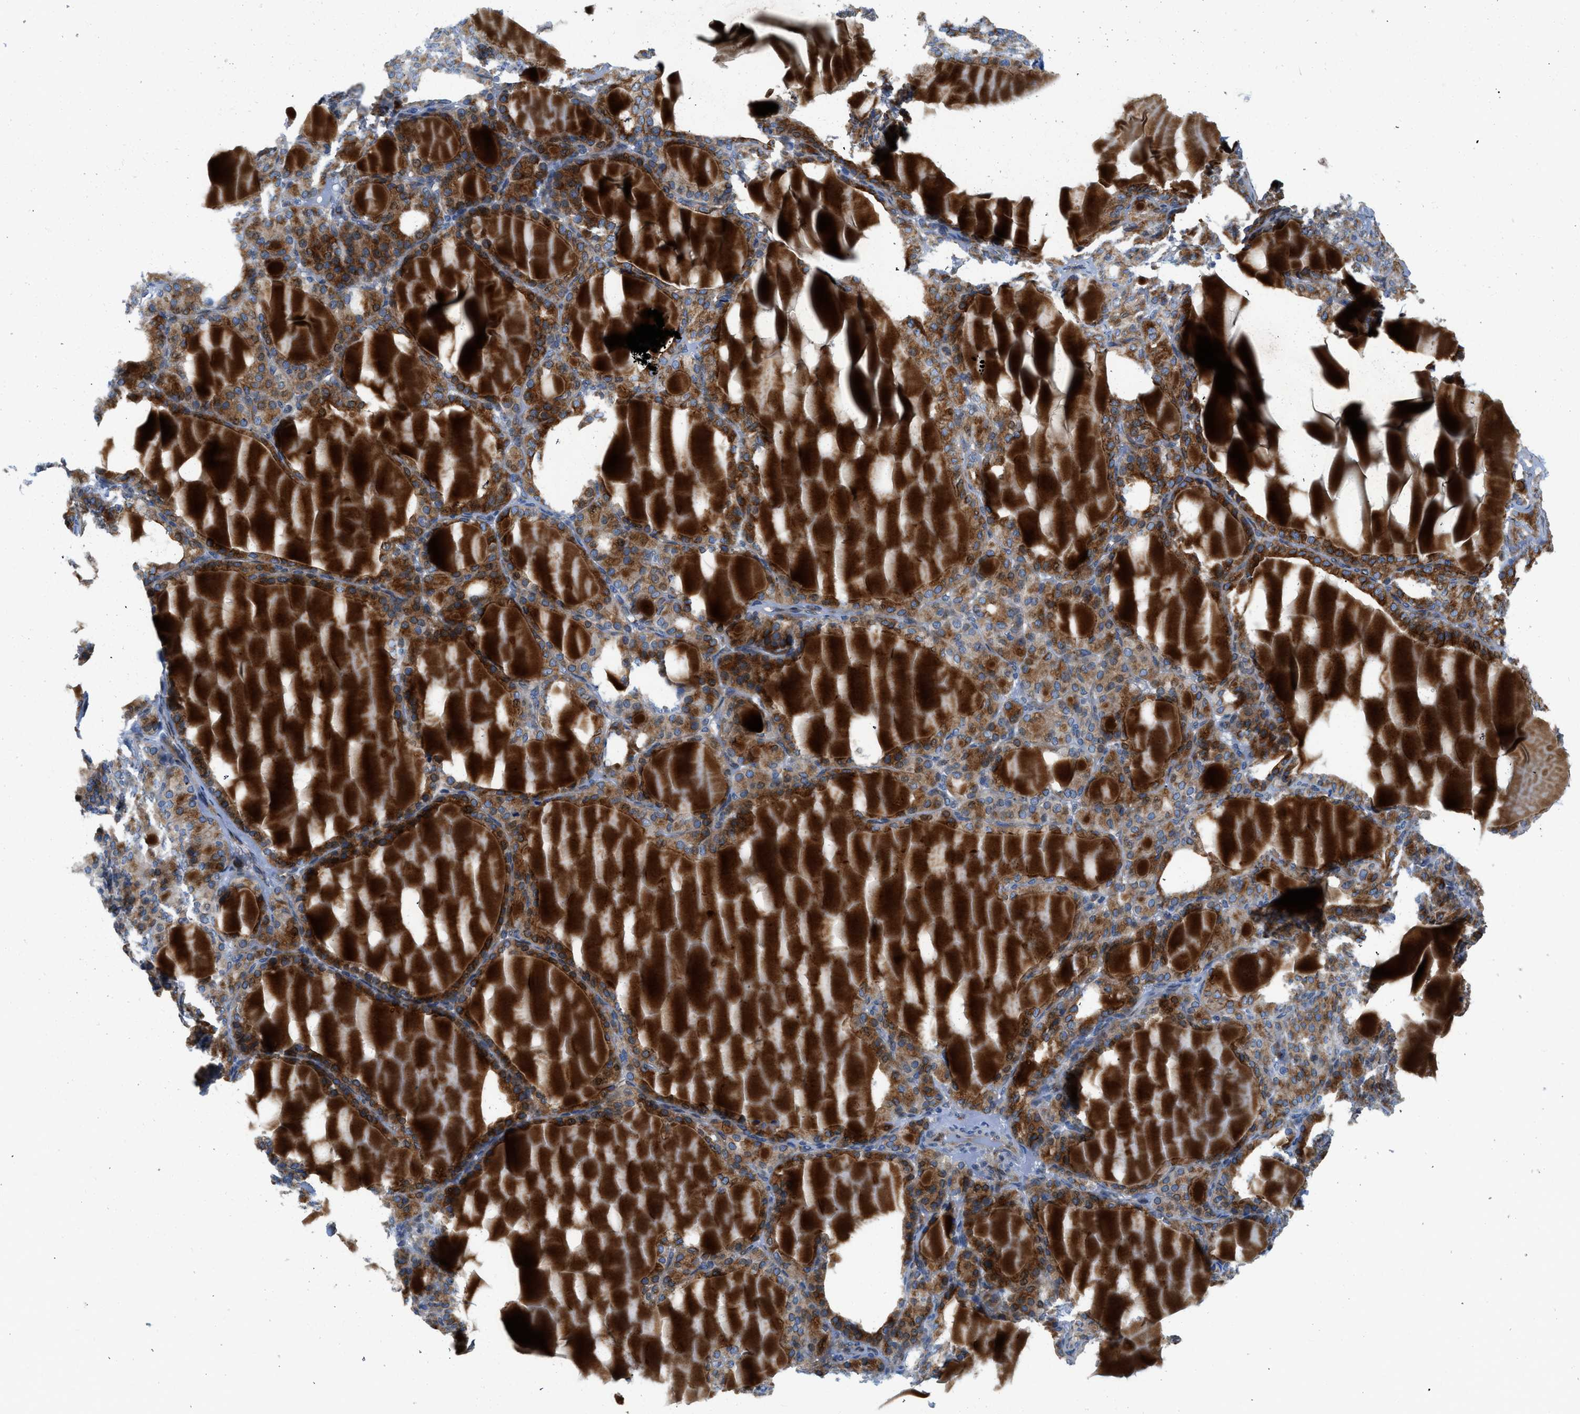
{"staining": {"intensity": "strong", "quantity": "25%-75%", "location": "cytoplasmic/membranous"}, "tissue": "thyroid gland", "cell_type": "Glandular cells", "image_type": "normal", "snomed": [{"axis": "morphology", "description": "Normal tissue, NOS"}, {"axis": "topography", "description": "Thyroid gland"}], "caption": "Immunohistochemistry (IHC) (DAB) staining of benign human thyroid gland reveals strong cytoplasmic/membranous protein positivity in about 25%-75% of glandular cells. Nuclei are stained in blue.", "gene": "TMEM248", "patient": {"sex": "female", "age": 28}}